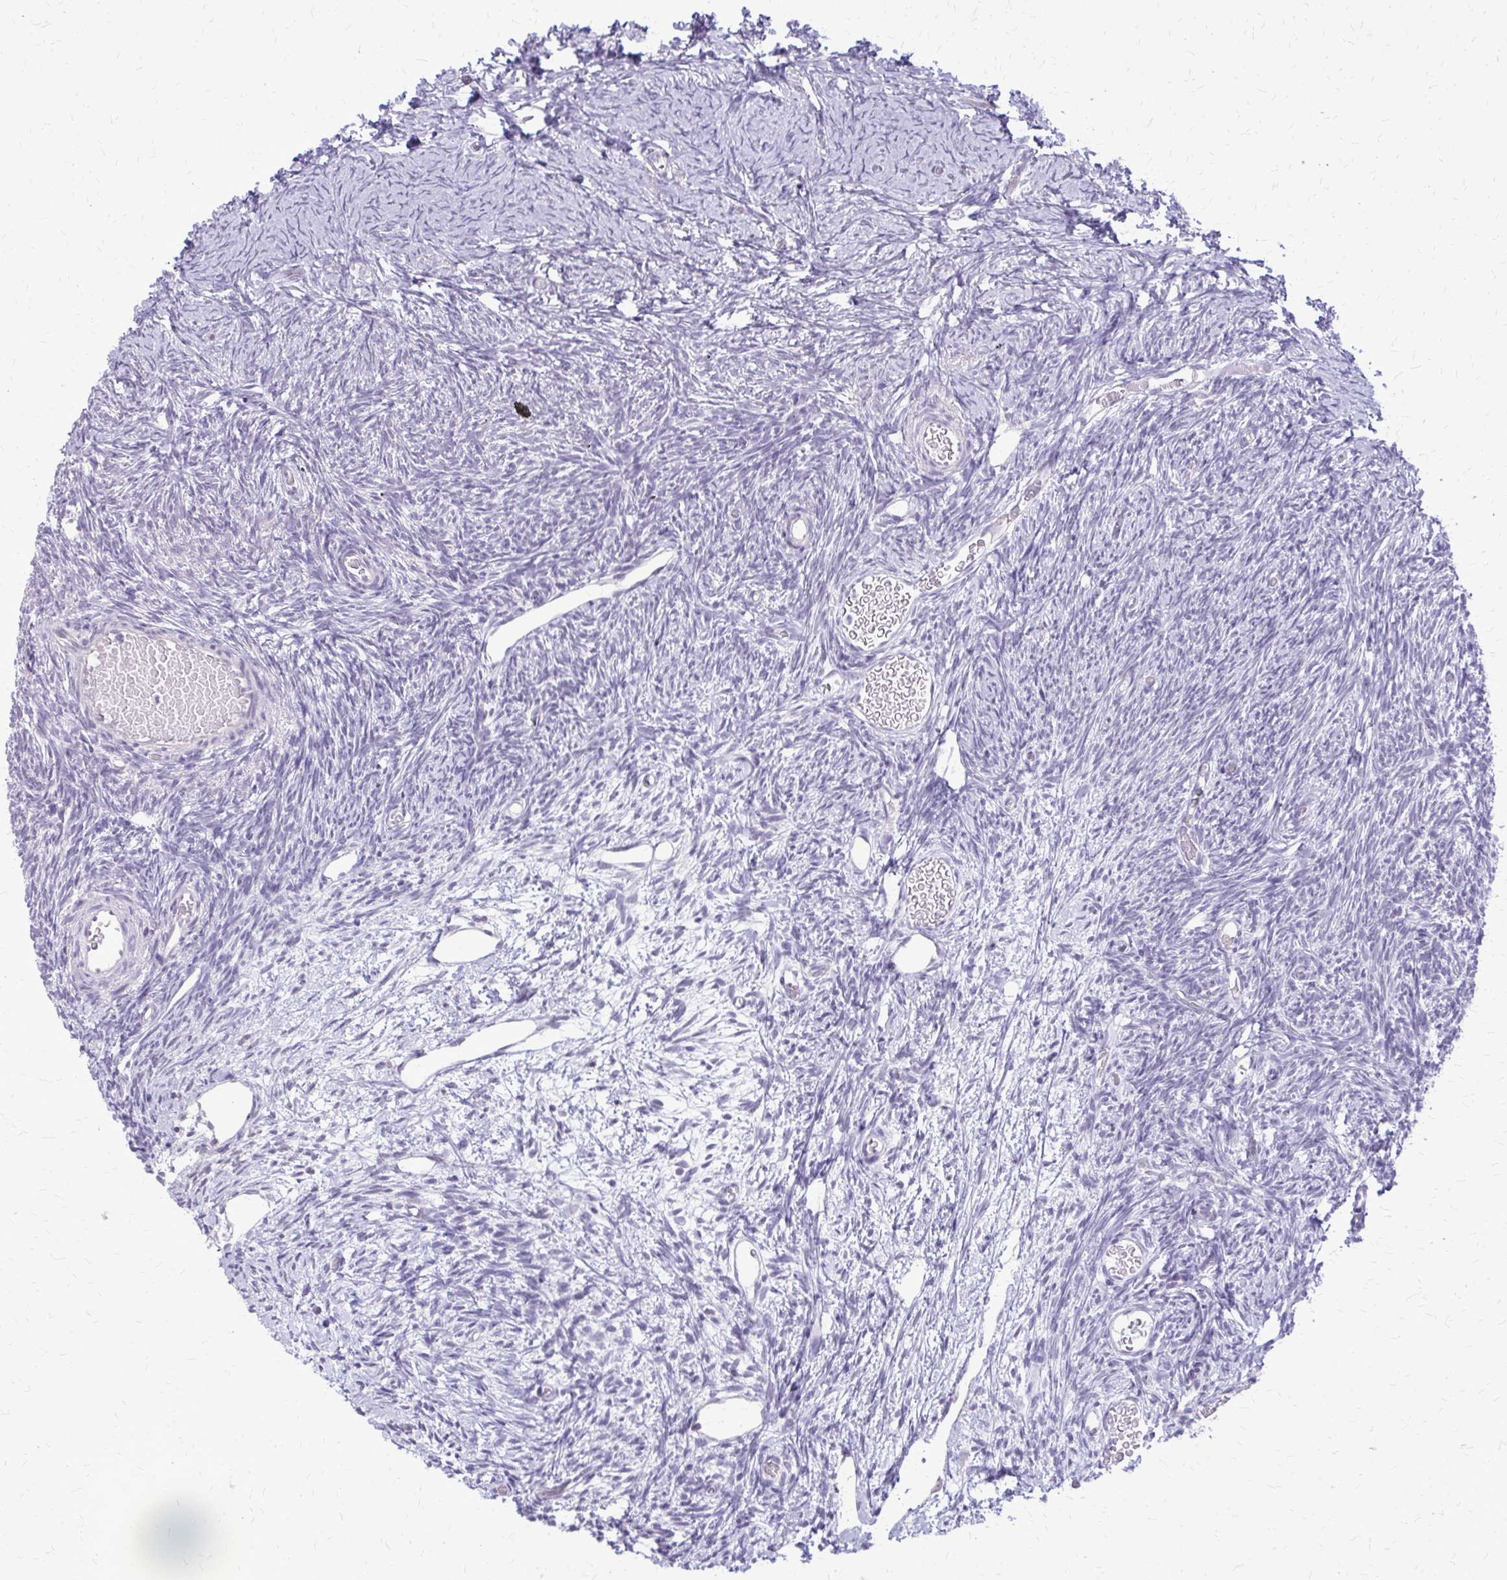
{"staining": {"intensity": "negative", "quantity": "none", "location": "none"}, "tissue": "ovary", "cell_type": "Follicle cells", "image_type": "normal", "snomed": [{"axis": "morphology", "description": "Normal tissue, NOS"}, {"axis": "topography", "description": "Ovary"}], "caption": "IHC of unremarkable ovary demonstrates no expression in follicle cells. (DAB immunohistochemistry, high magnification).", "gene": "PLCB1", "patient": {"sex": "female", "age": 39}}